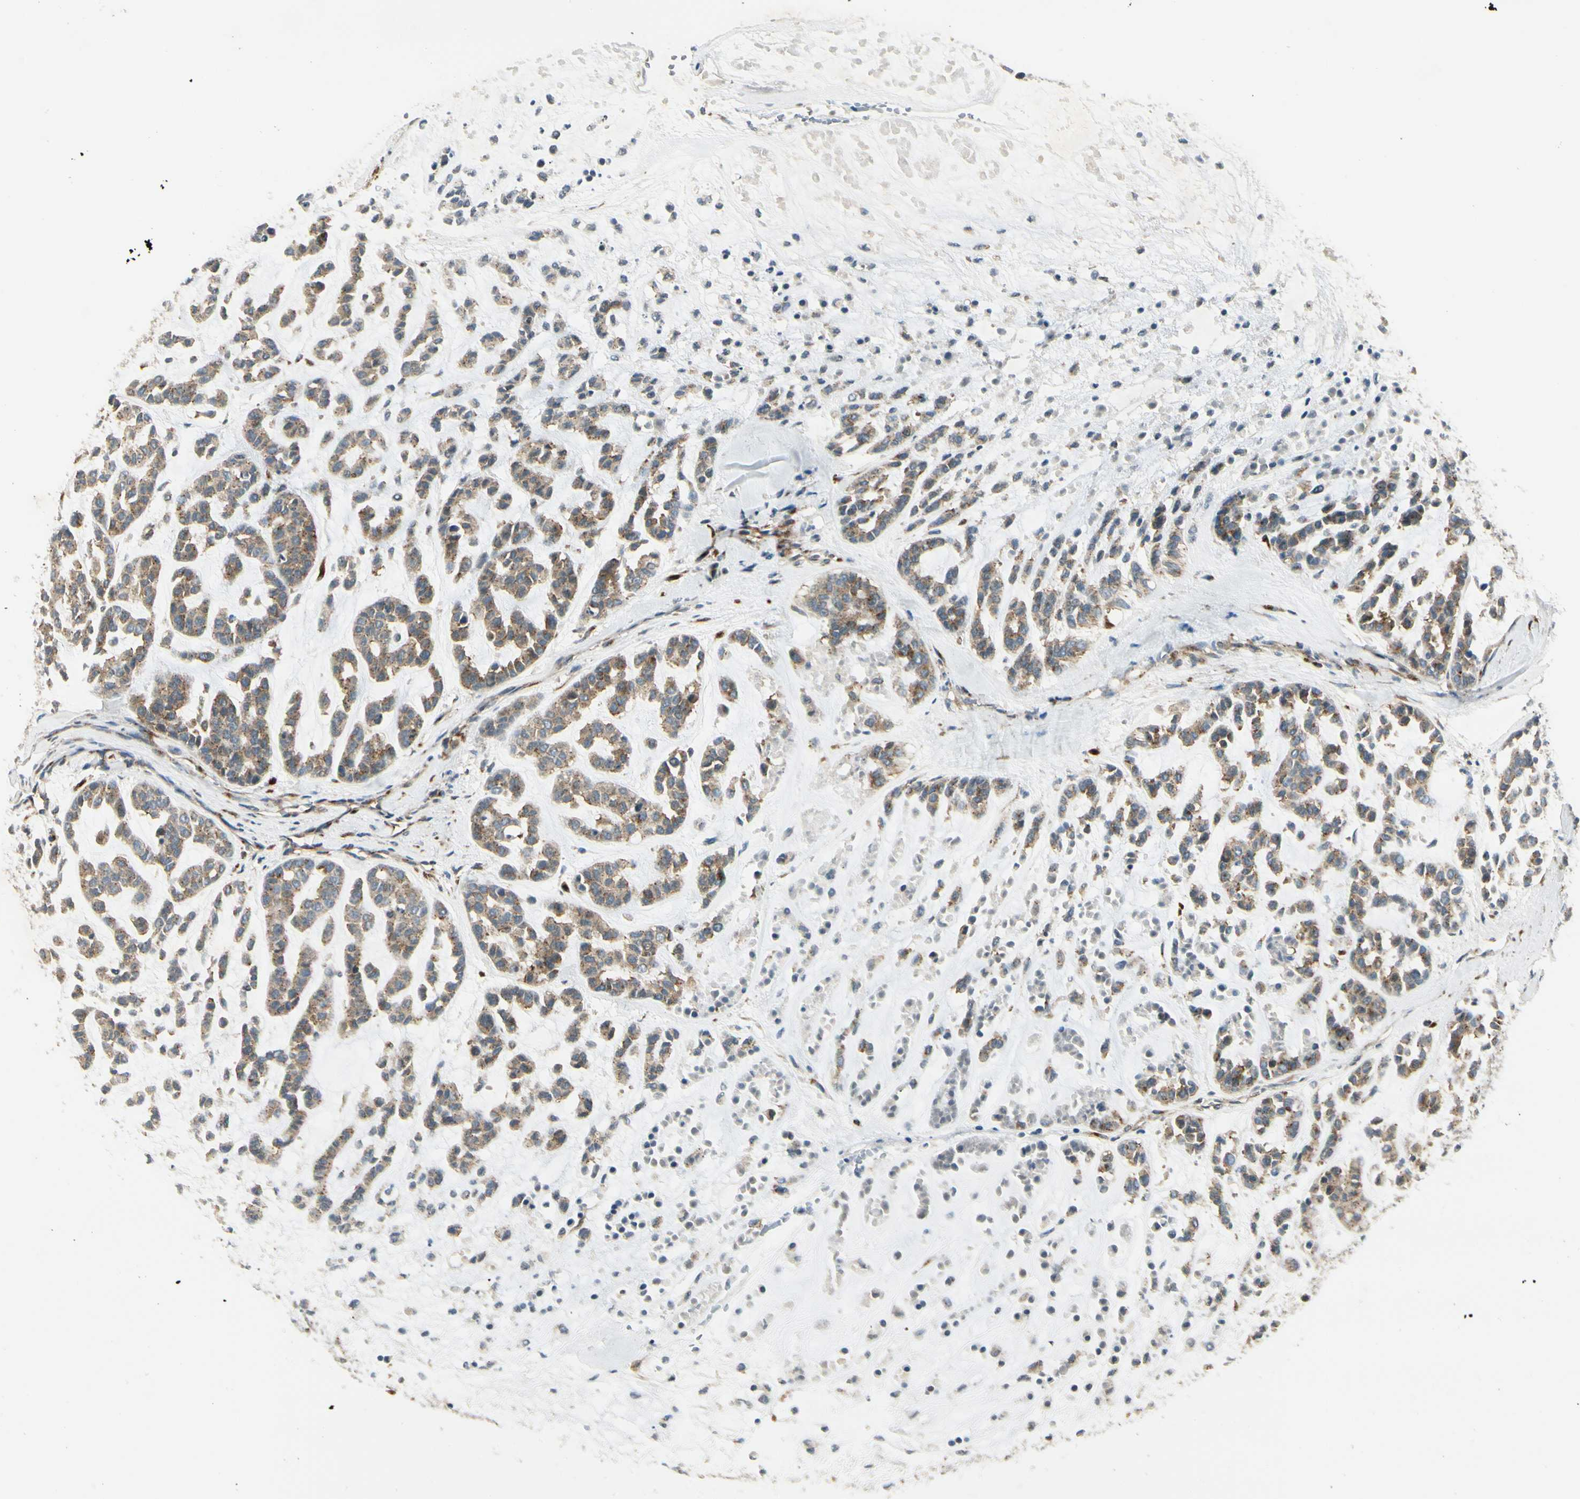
{"staining": {"intensity": "moderate", "quantity": ">75%", "location": "cytoplasmic/membranous"}, "tissue": "head and neck cancer", "cell_type": "Tumor cells", "image_type": "cancer", "snomed": [{"axis": "morphology", "description": "Adenocarcinoma, NOS"}, {"axis": "morphology", "description": "Adenoma, NOS"}, {"axis": "topography", "description": "Head-Neck"}], "caption": "Moderate cytoplasmic/membranous expression is present in approximately >75% of tumor cells in head and neck adenocarcinoma.", "gene": "MANSC1", "patient": {"sex": "female", "age": 55}}